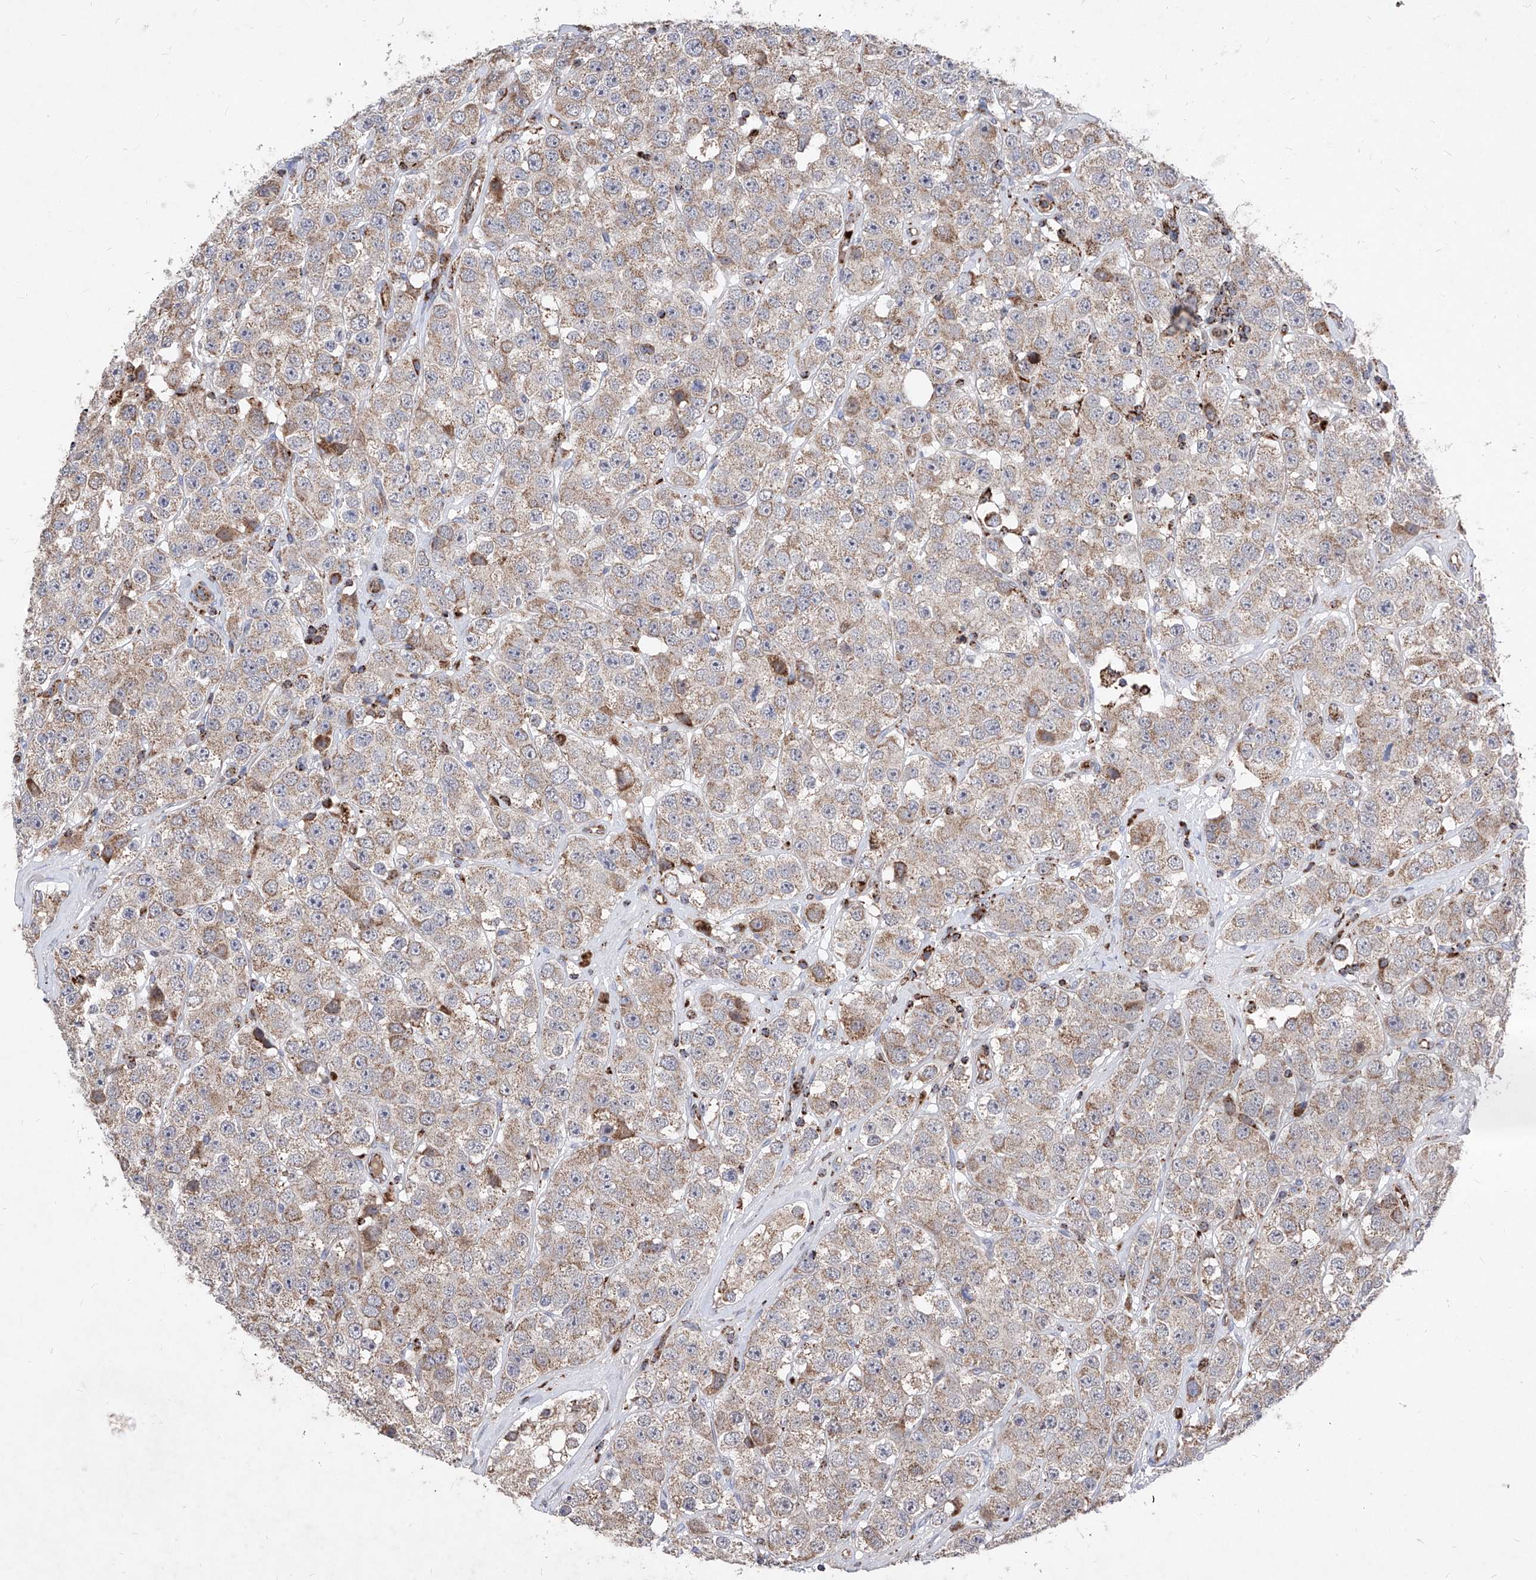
{"staining": {"intensity": "moderate", "quantity": ">75%", "location": "cytoplasmic/membranous"}, "tissue": "testis cancer", "cell_type": "Tumor cells", "image_type": "cancer", "snomed": [{"axis": "morphology", "description": "Seminoma, NOS"}, {"axis": "topography", "description": "Testis"}], "caption": "Immunohistochemistry (IHC) photomicrograph of neoplastic tissue: human testis cancer (seminoma) stained using immunohistochemistry demonstrates medium levels of moderate protein expression localized specifically in the cytoplasmic/membranous of tumor cells, appearing as a cytoplasmic/membranous brown color.", "gene": "SEMA6A", "patient": {"sex": "male", "age": 28}}